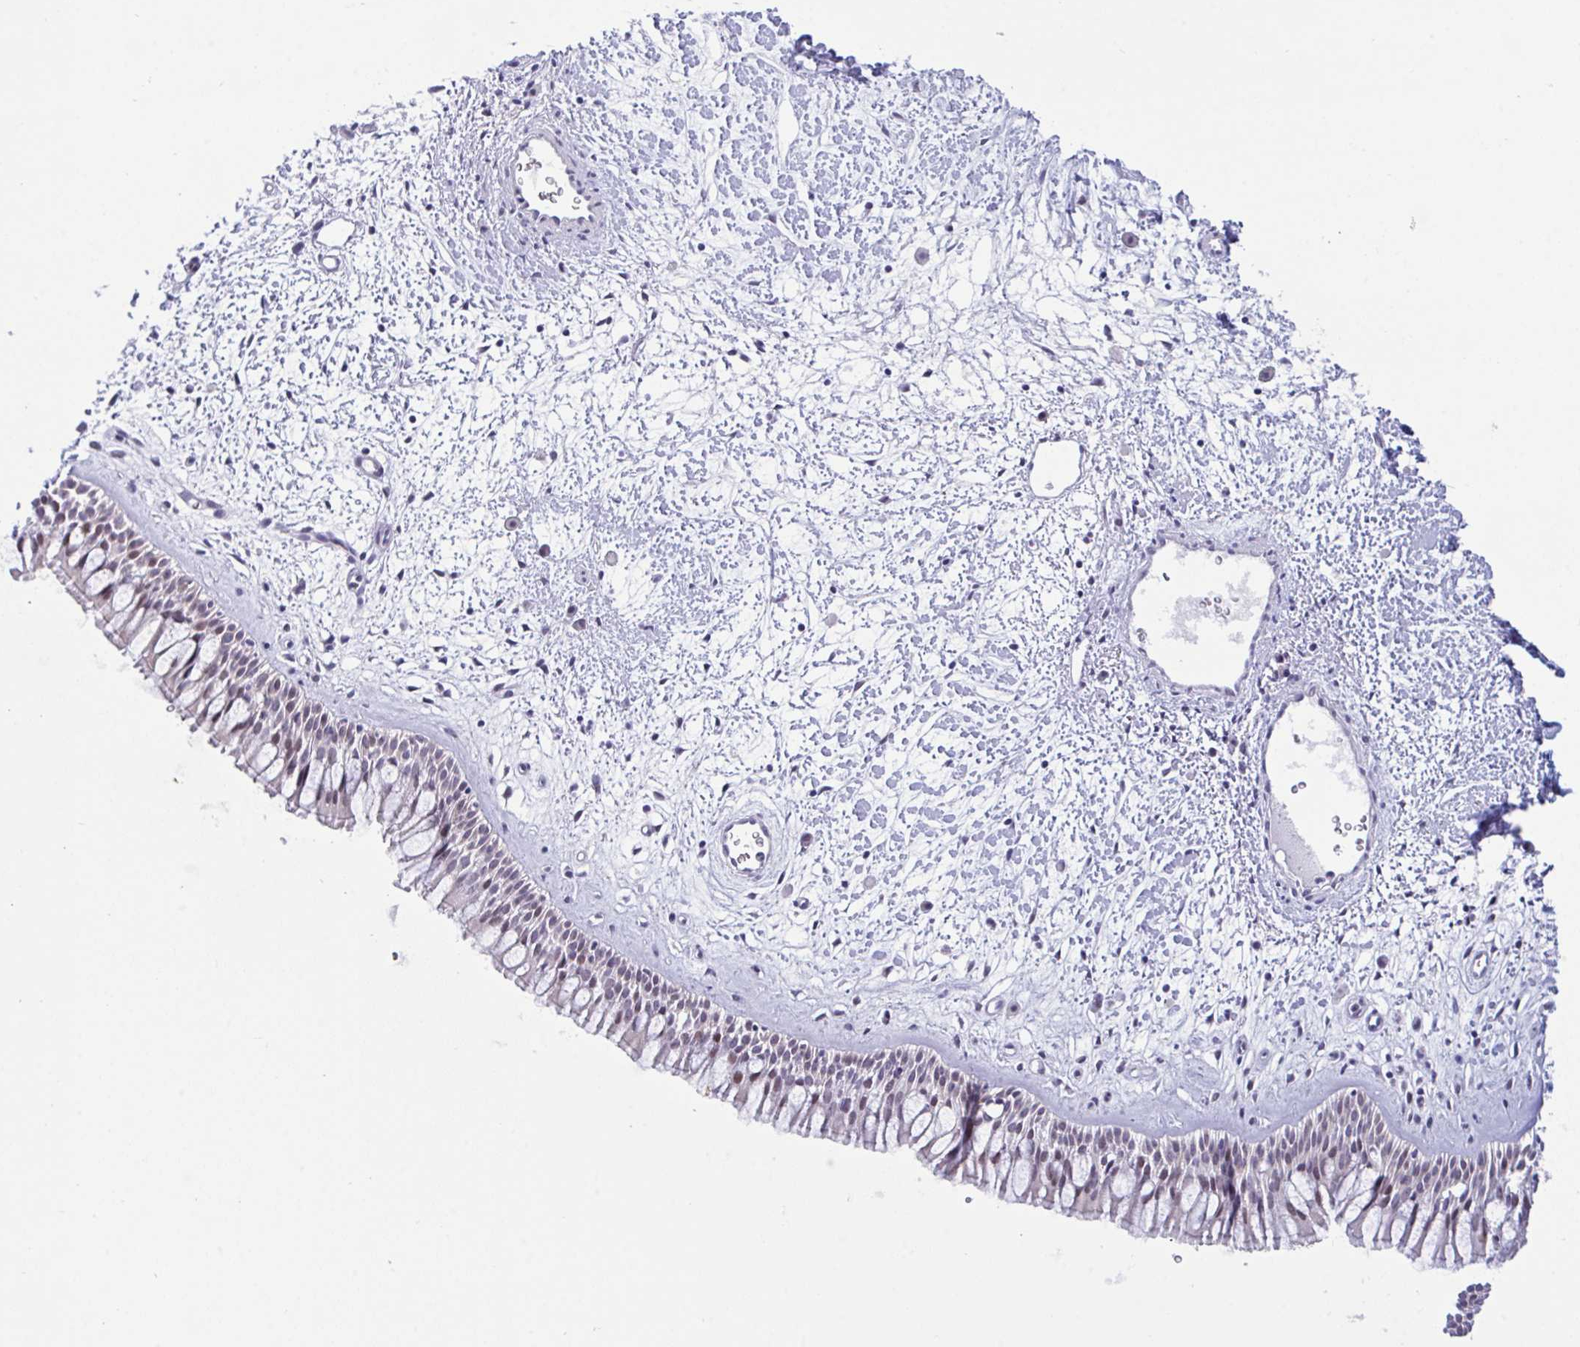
{"staining": {"intensity": "moderate", "quantity": "<25%", "location": "nuclear"}, "tissue": "nasopharynx", "cell_type": "Respiratory epithelial cells", "image_type": "normal", "snomed": [{"axis": "morphology", "description": "Normal tissue, NOS"}, {"axis": "topography", "description": "Nasopharynx"}], "caption": "DAB (3,3'-diaminobenzidine) immunohistochemical staining of unremarkable human nasopharynx reveals moderate nuclear protein staining in approximately <25% of respiratory epithelial cells.", "gene": "USP35", "patient": {"sex": "male", "age": 65}}